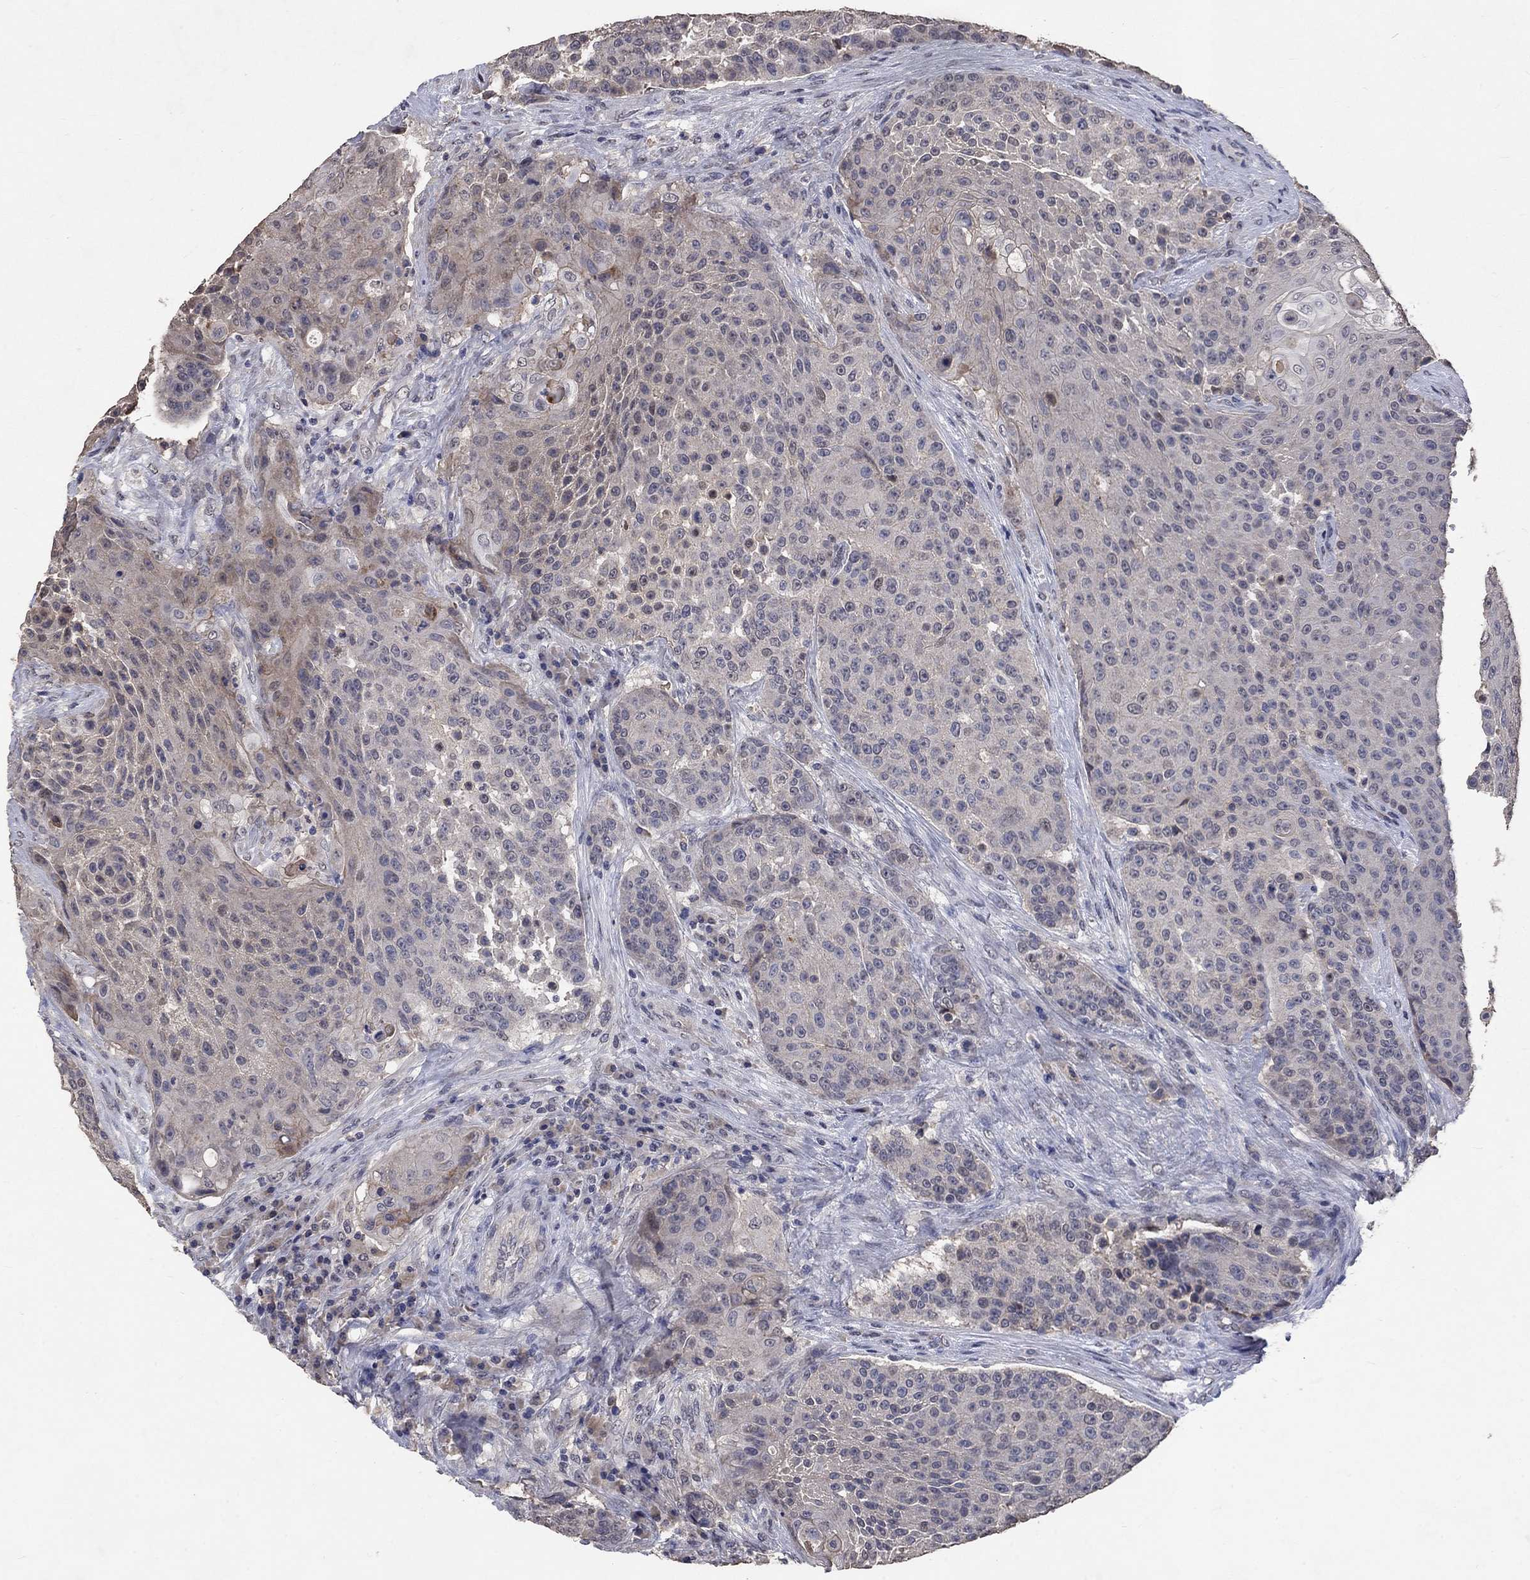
{"staining": {"intensity": "weak", "quantity": "<25%", "location": "cytoplasmic/membranous"}, "tissue": "urothelial cancer", "cell_type": "Tumor cells", "image_type": "cancer", "snomed": [{"axis": "morphology", "description": "Urothelial carcinoma, High grade"}, {"axis": "topography", "description": "Urinary bladder"}], "caption": "Tumor cells show no significant staining in urothelial carcinoma (high-grade).", "gene": "CHST5", "patient": {"sex": "female", "age": 63}}